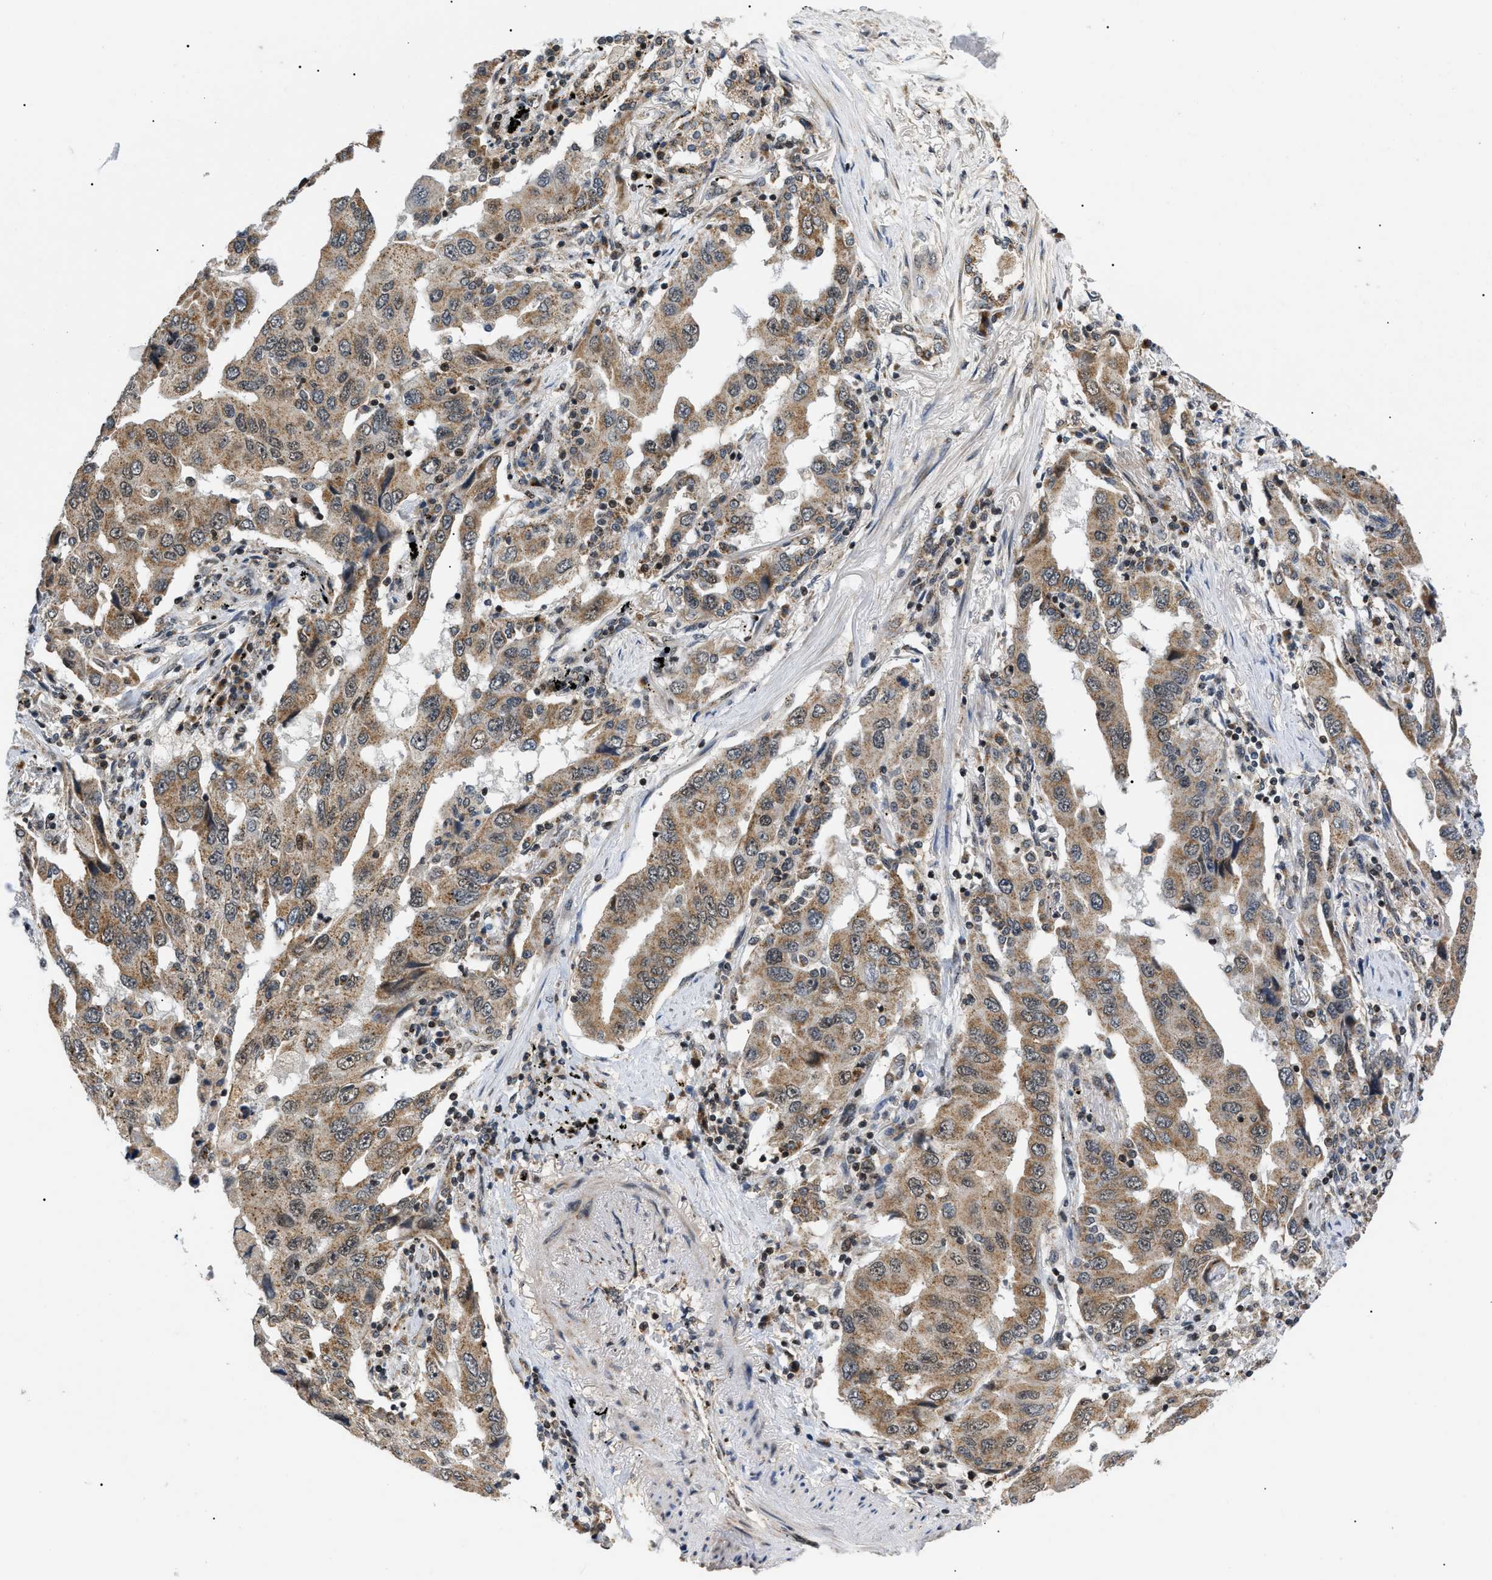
{"staining": {"intensity": "moderate", "quantity": ">75%", "location": "cytoplasmic/membranous"}, "tissue": "lung cancer", "cell_type": "Tumor cells", "image_type": "cancer", "snomed": [{"axis": "morphology", "description": "Adenocarcinoma, NOS"}, {"axis": "topography", "description": "Lung"}], "caption": "Human lung cancer (adenocarcinoma) stained for a protein (brown) reveals moderate cytoplasmic/membranous positive staining in approximately >75% of tumor cells.", "gene": "ZBTB11", "patient": {"sex": "female", "age": 65}}